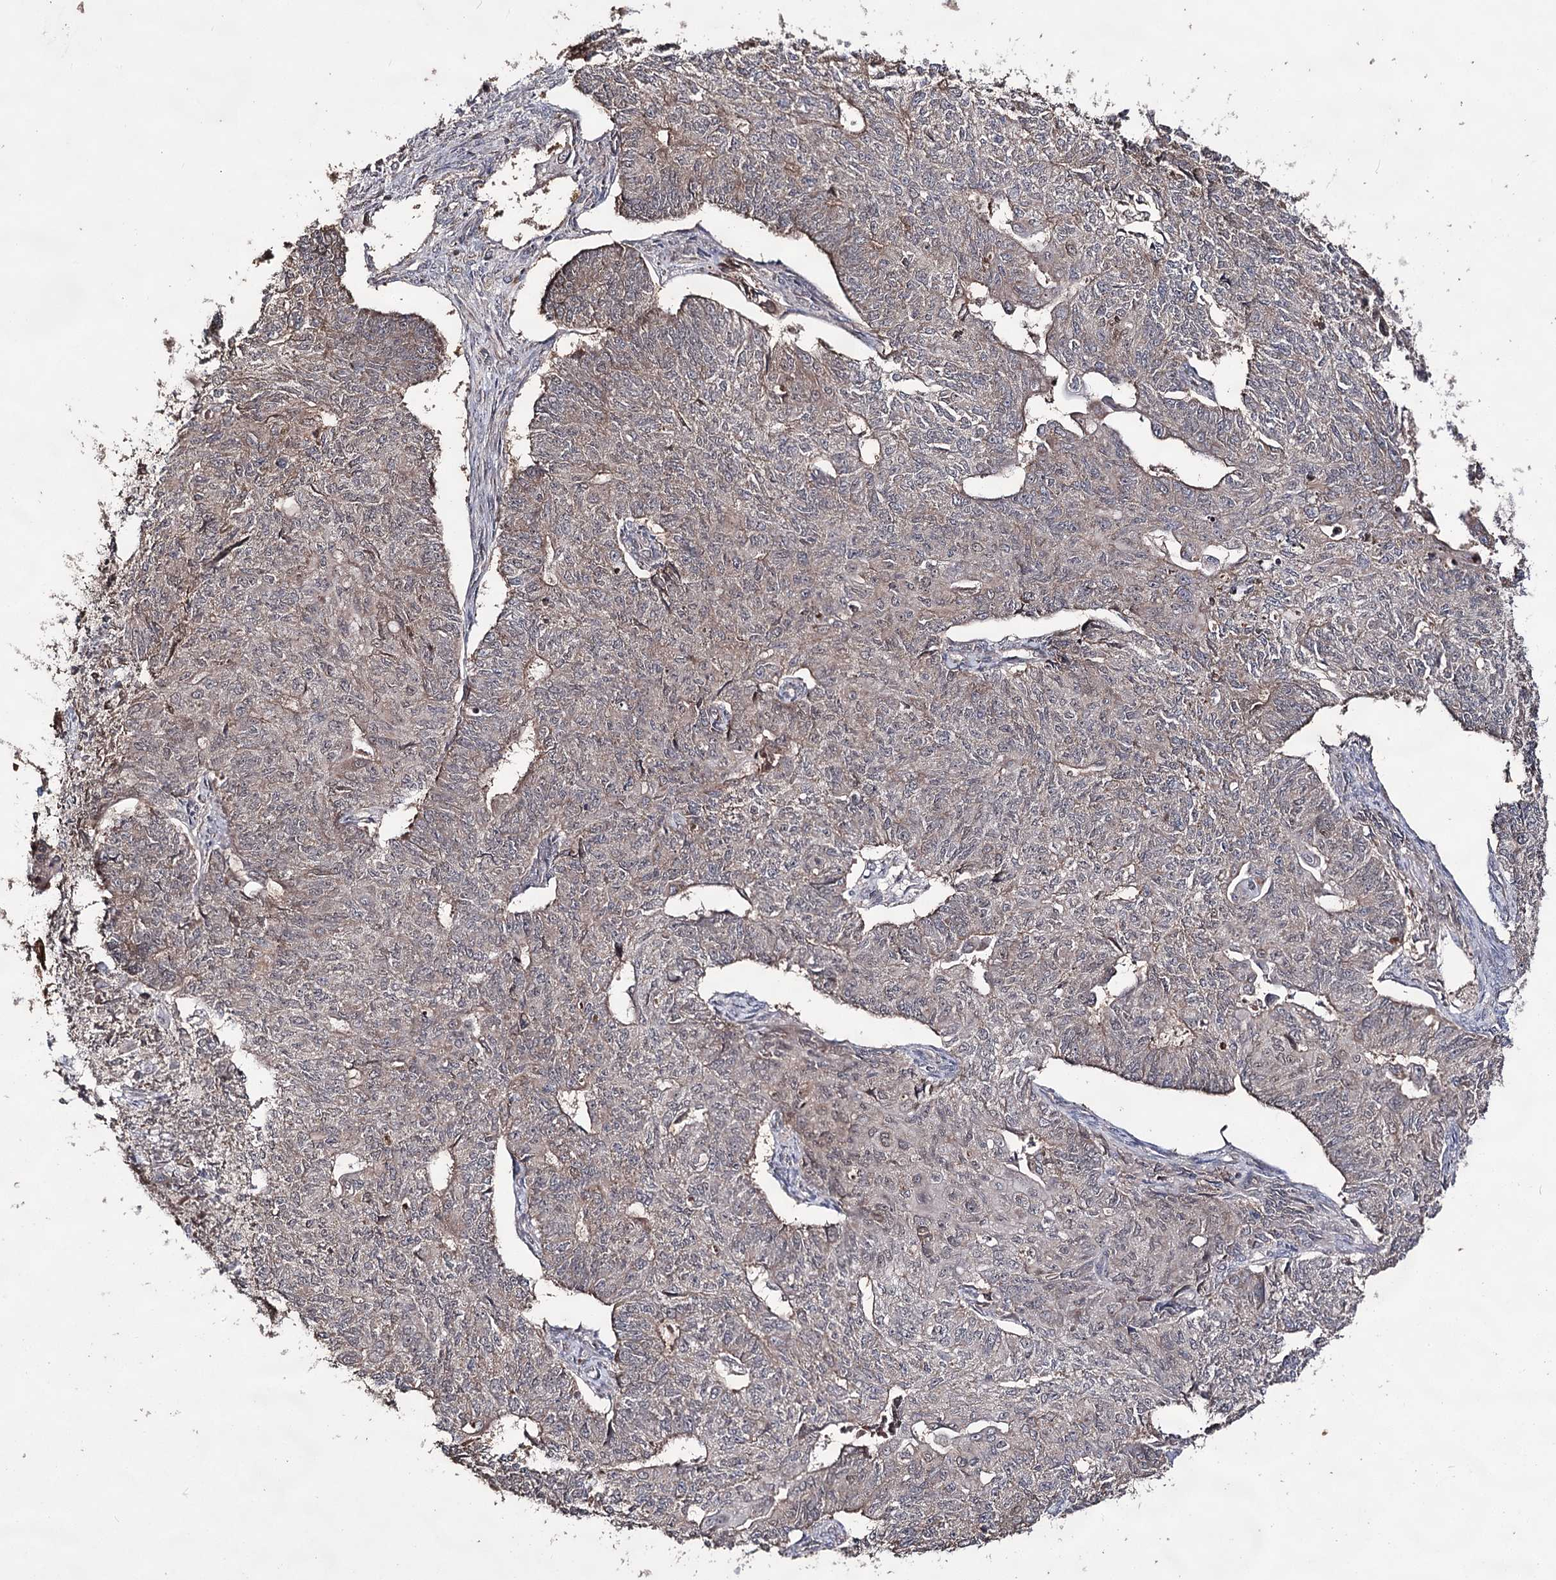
{"staining": {"intensity": "weak", "quantity": "25%-75%", "location": "cytoplasmic/membranous"}, "tissue": "endometrial cancer", "cell_type": "Tumor cells", "image_type": "cancer", "snomed": [{"axis": "morphology", "description": "Adenocarcinoma, NOS"}, {"axis": "topography", "description": "Endometrium"}], "caption": "Tumor cells reveal weak cytoplasmic/membranous expression in about 25%-75% of cells in adenocarcinoma (endometrial).", "gene": "ACTR6", "patient": {"sex": "female", "age": 32}}